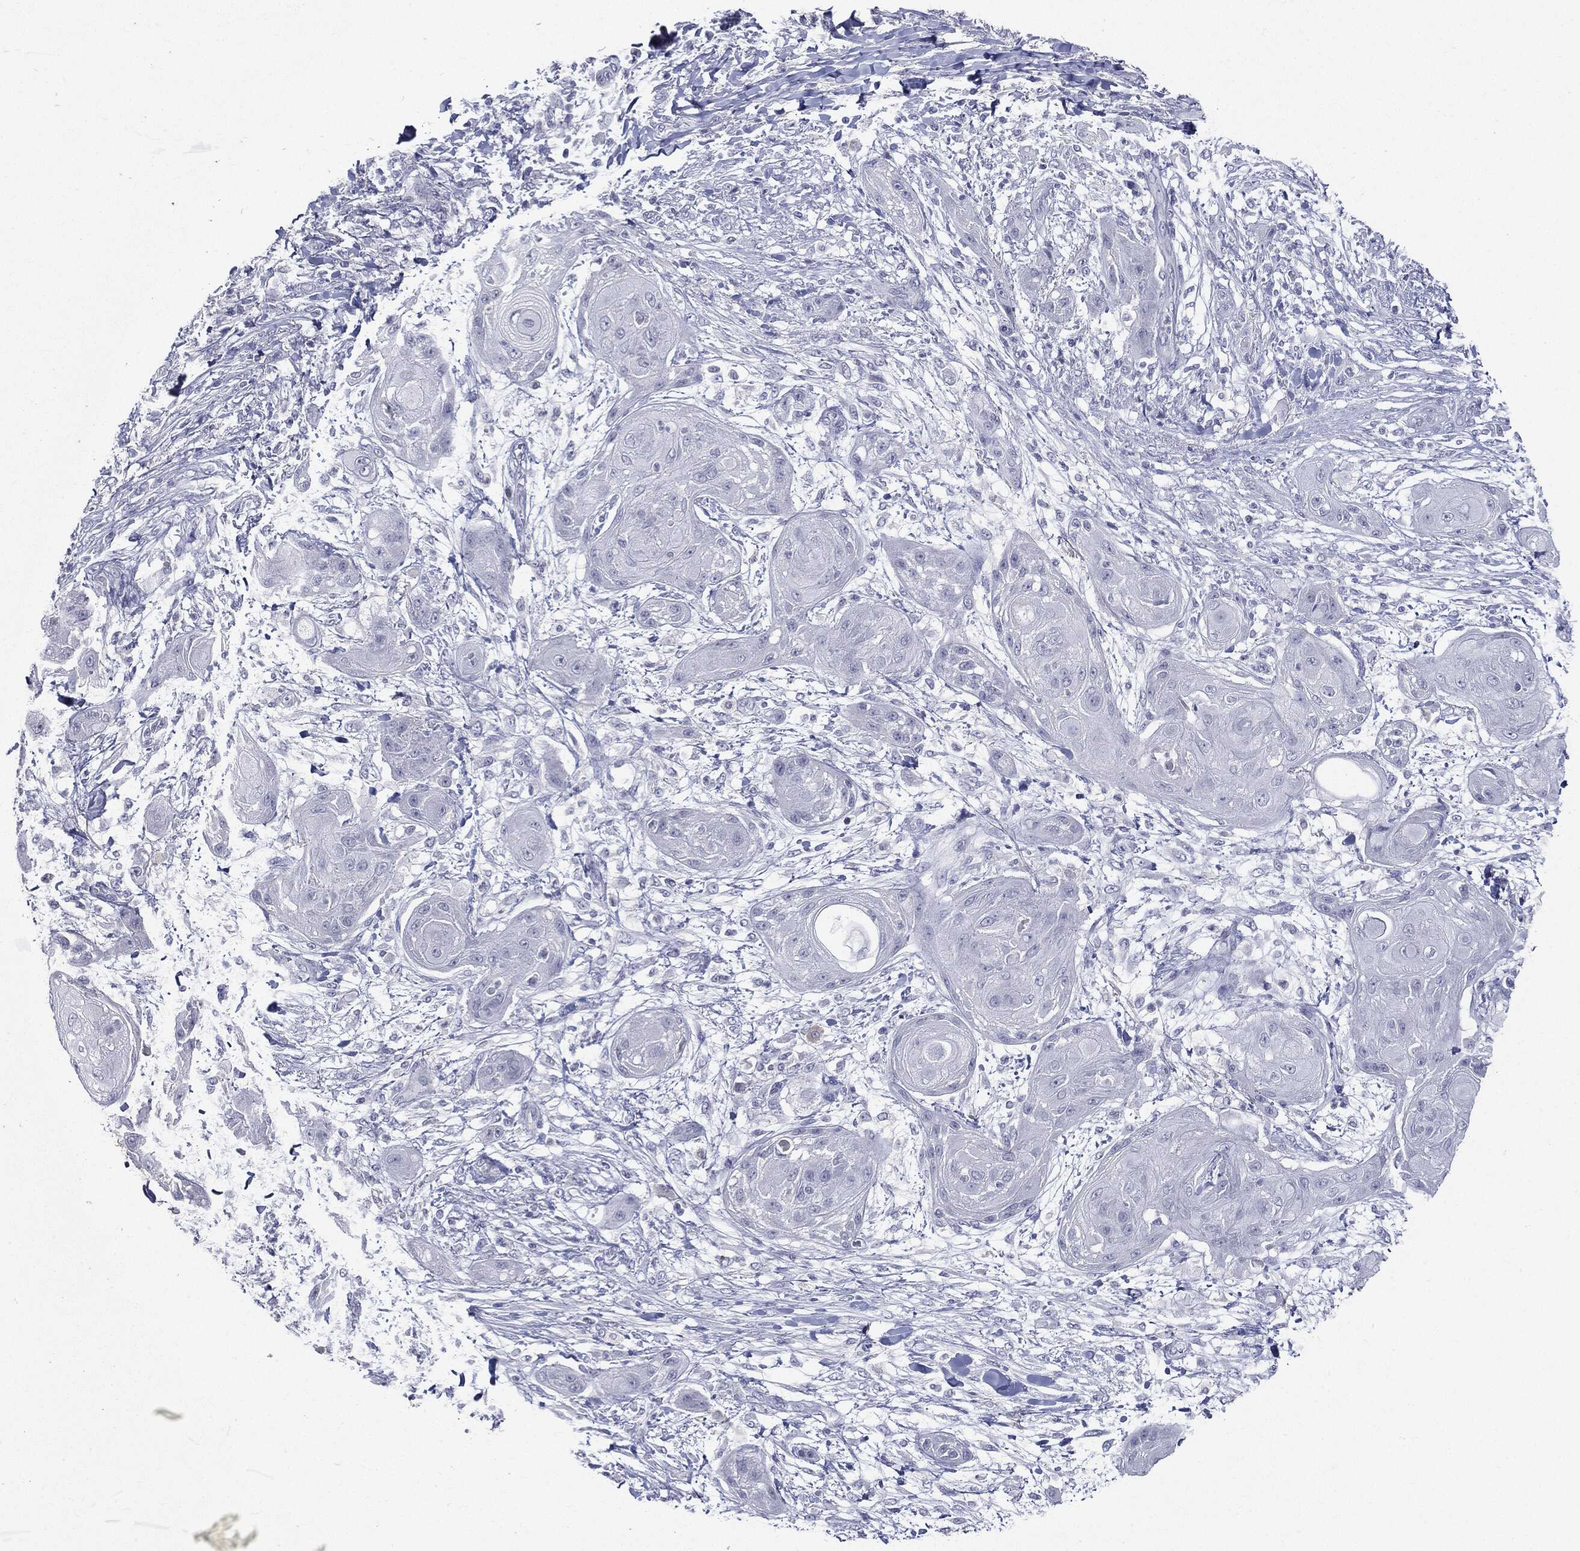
{"staining": {"intensity": "negative", "quantity": "none", "location": "none"}, "tissue": "skin cancer", "cell_type": "Tumor cells", "image_type": "cancer", "snomed": [{"axis": "morphology", "description": "Squamous cell carcinoma, NOS"}, {"axis": "topography", "description": "Skin"}], "caption": "A high-resolution photomicrograph shows immunohistochemistry staining of squamous cell carcinoma (skin), which reveals no significant expression in tumor cells. The staining is performed using DAB brown chromogen with nuclei counter-stained in using hematoxylin.", "gene": "CGB1", "patient": {"sex": "male", "age": 62}}